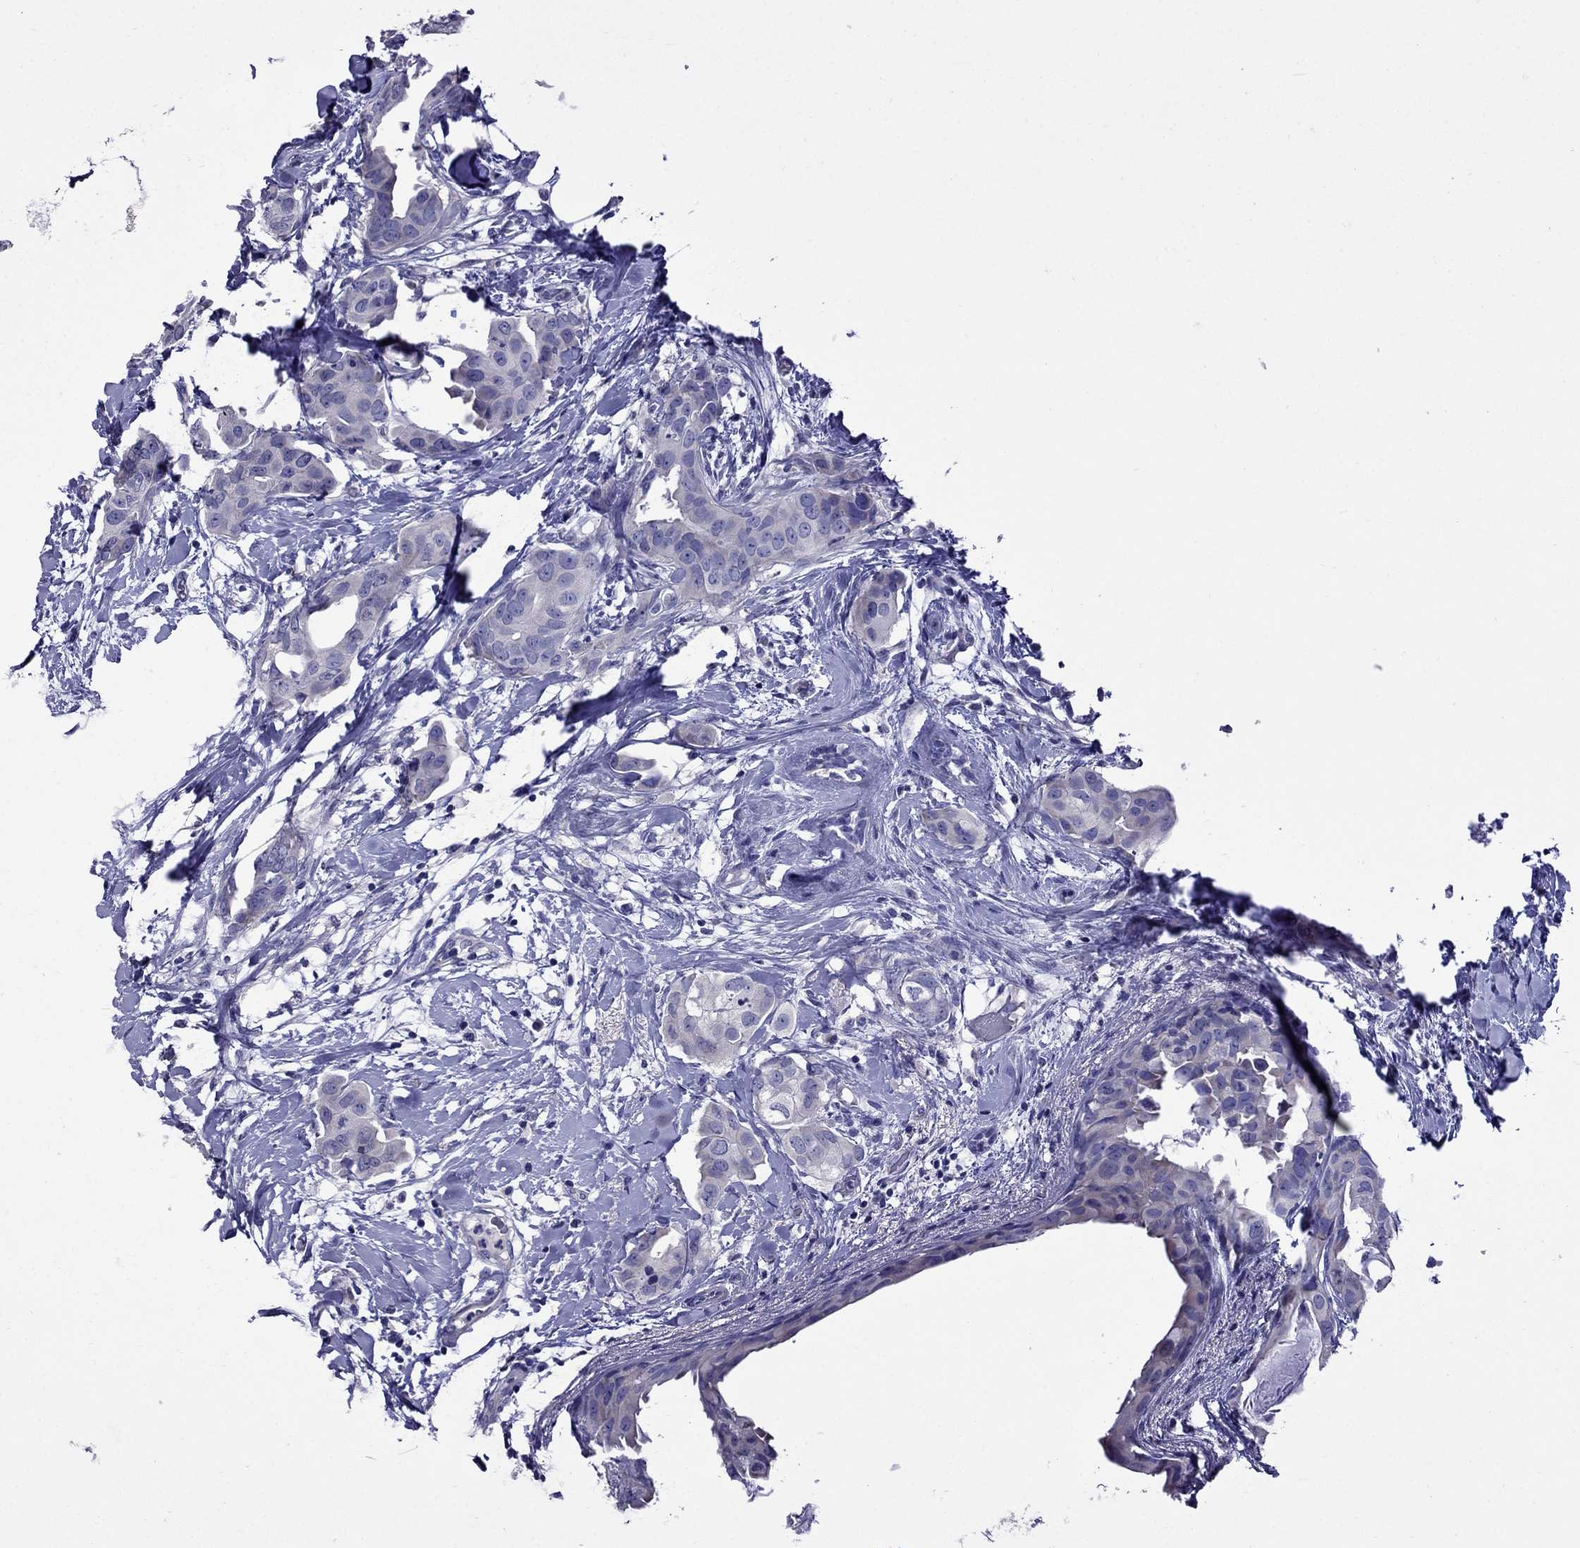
{"staining": {"intensity": "negative", "quantity": "none", "location": "none"}, "tissue": "breast cancer", "cell_type": "Tumor cells", "image_type": "cancer", "snomed": [{"axis": "morphology", "description": "Normal tissue, NOS"}, {"axis": "morphology", "description": "Duct carcinoma"}, {"axis": "topography", "description": "Breast"}], "caption": "IHC histopathology image of neoplastic tissue: human breast cancer (intraductal carcinoma) stained with DAB (3,3'-diaminobenzidine) reveals no significant protein positivity in tumor cells.", "gene": "OXCT2", "patient": {"sex": "female", "age": 40}}